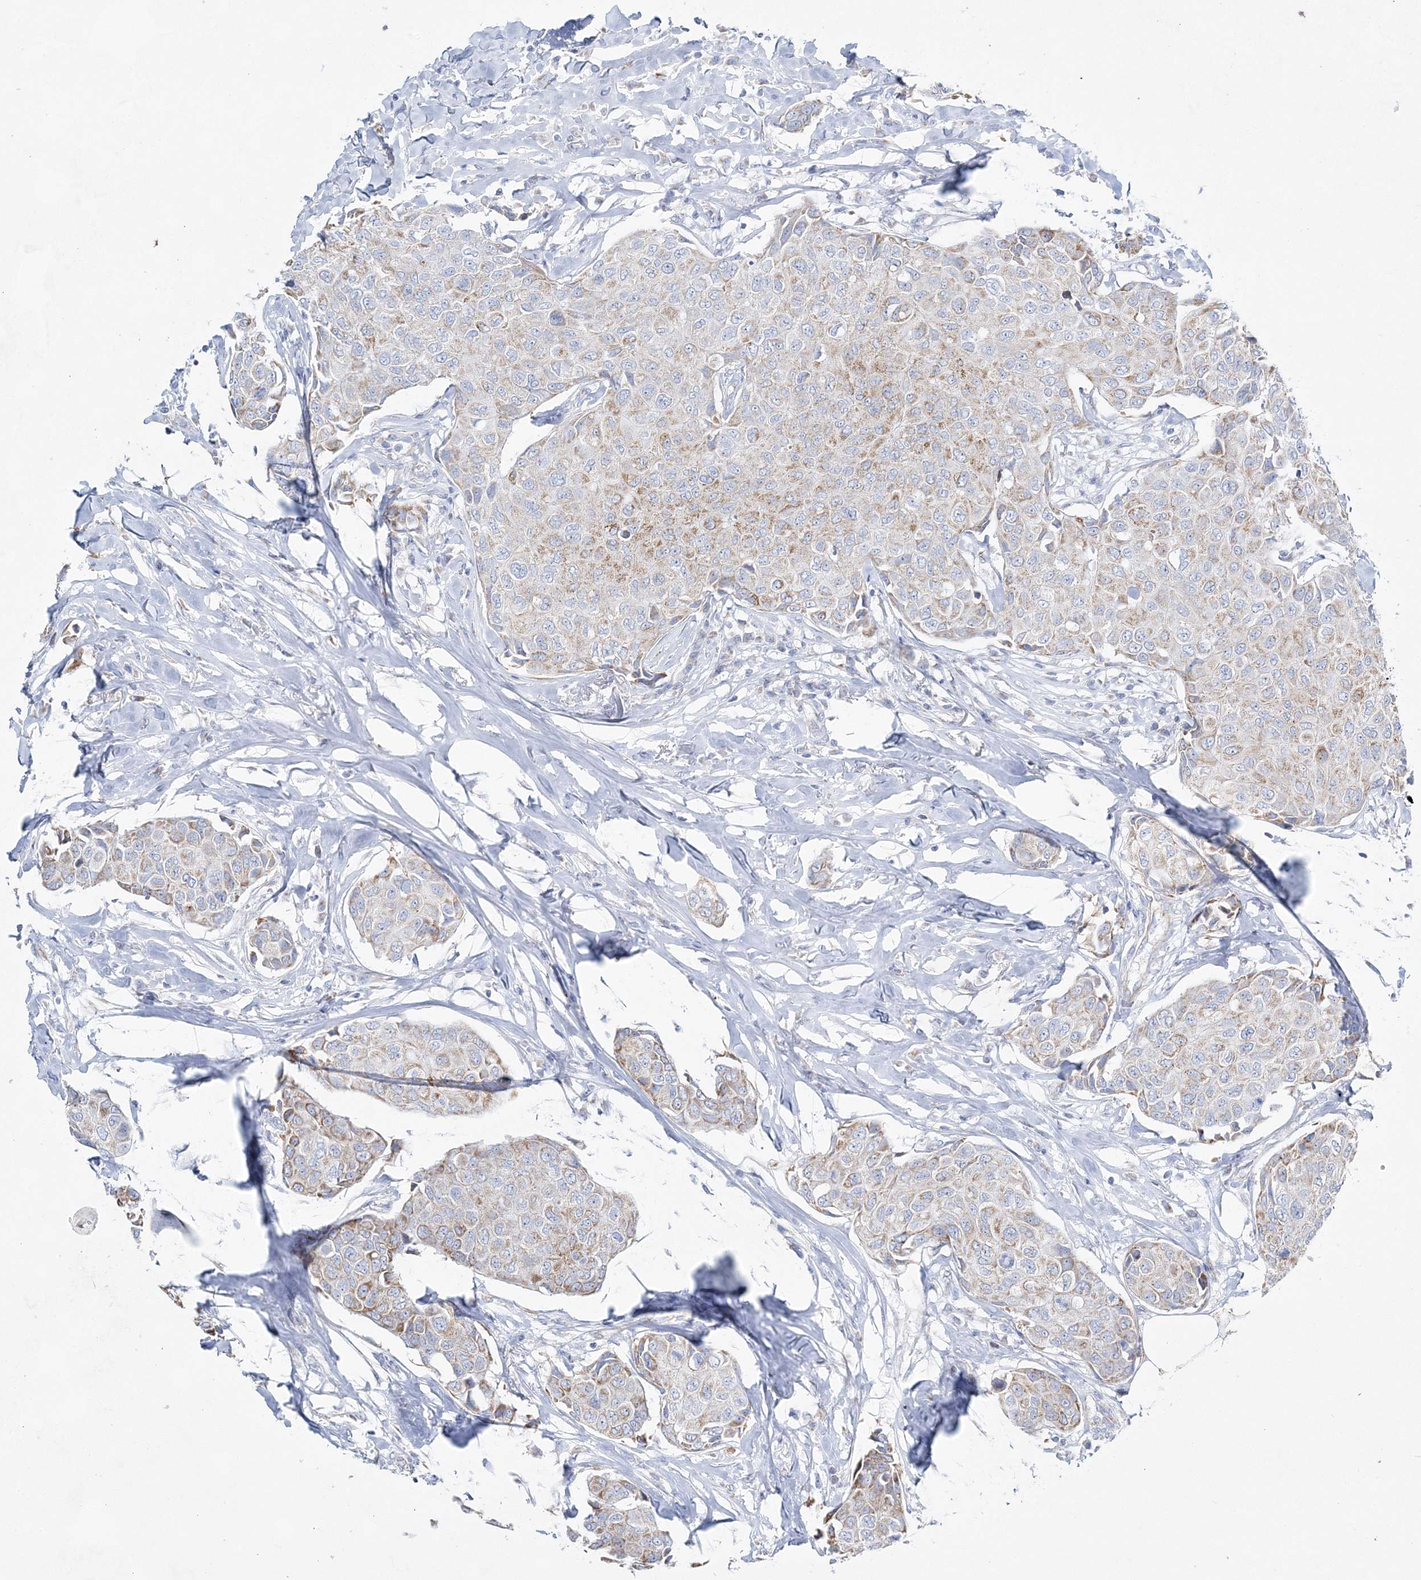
{"staining": {"intensity": "weak", "quantity": "25%-75%", "location": "cytoplasmic/membranous"}, "tissue": "breast cancer", "cell_type": "Tumor cells", "image_type": "cancer", "snomed": [{"axis": "morphology", "description": "Duct carcinoma"}, {"axis": "topography", "description": "Breast"}], "caption": "An immunohistochemistry image of tumor tissue is shown. Protein staining in brown shows weak cytoplasmic/membranous positivity in intraductal carcinoma (breast) within tumor cells.", "gene": "HIBCH", "patient": {"sex": "female", "age": 80}}